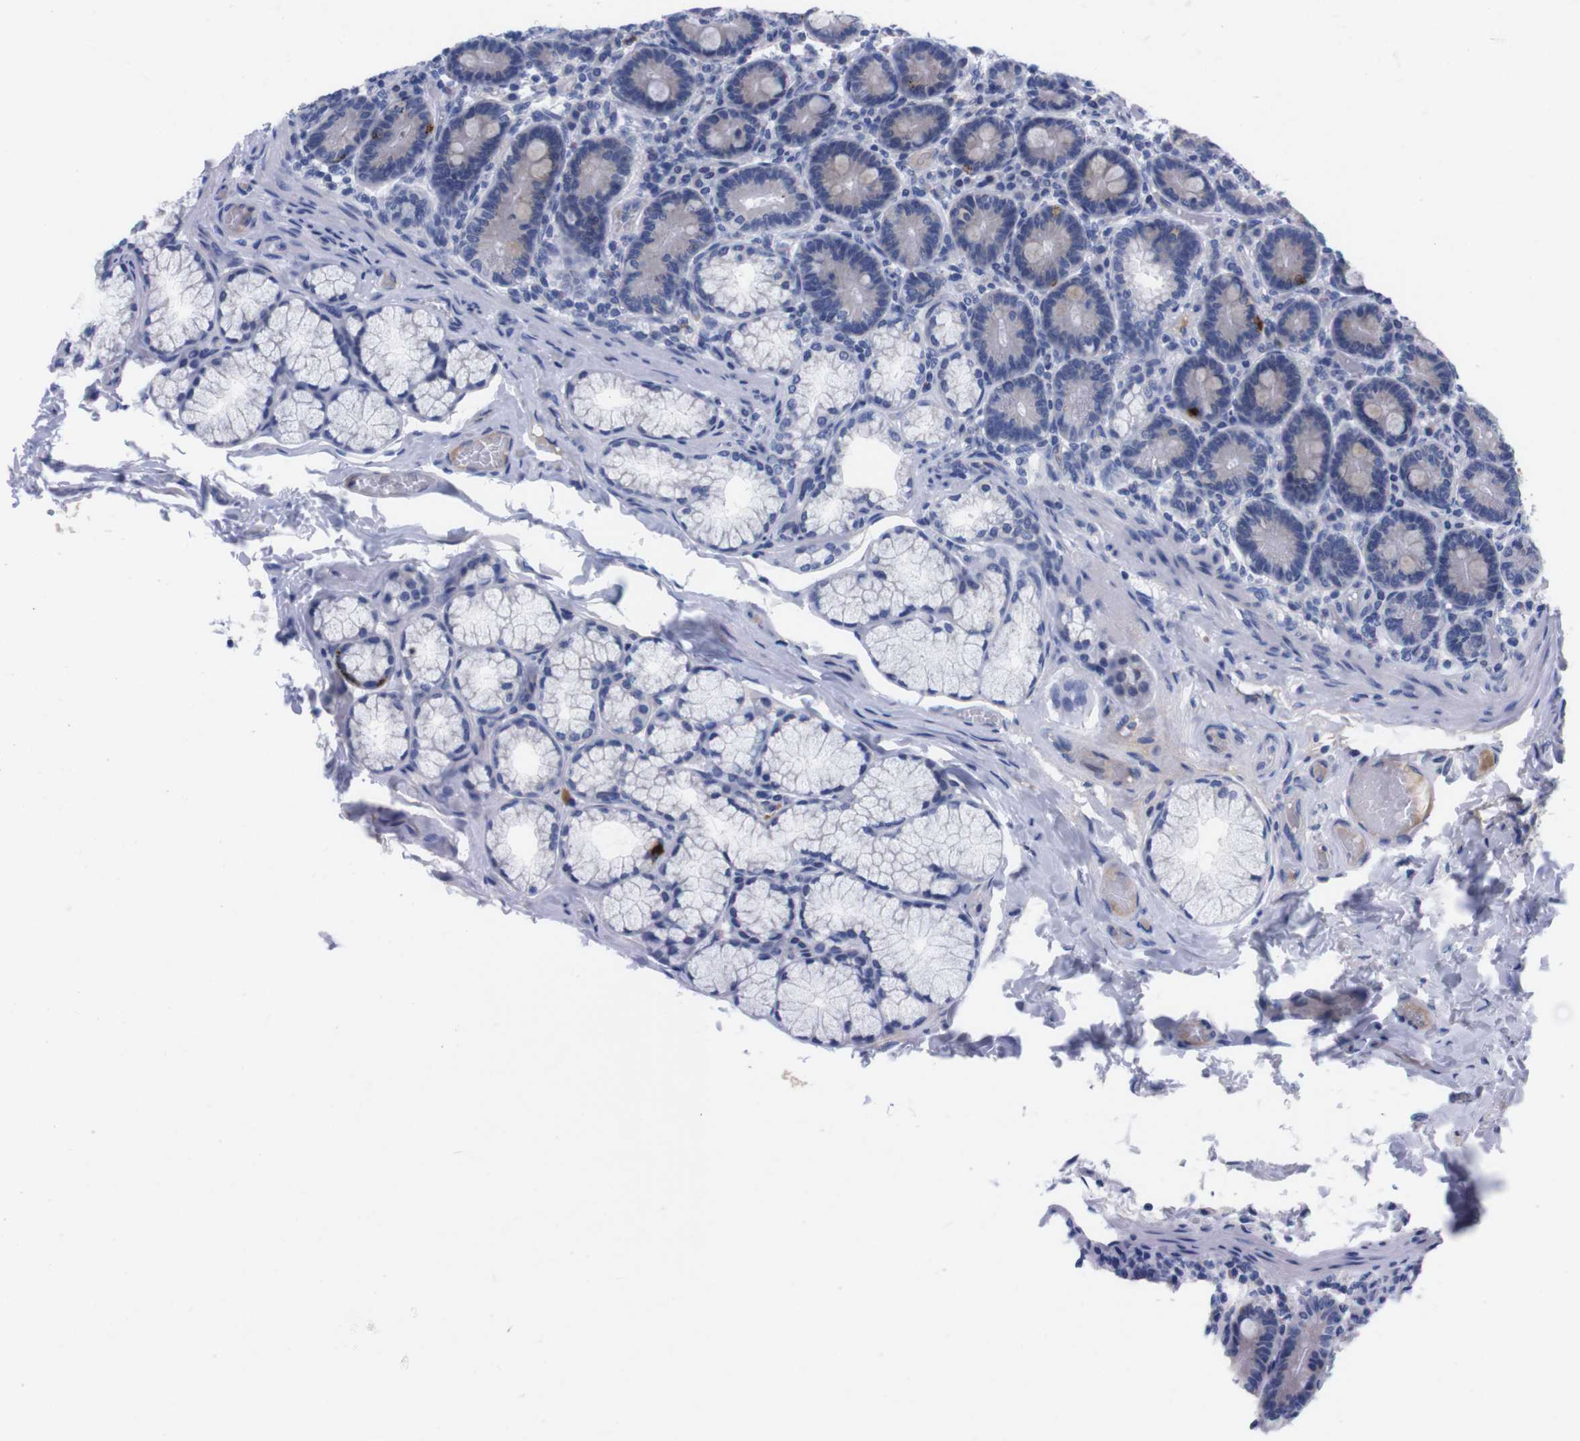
{"staining": {"intensity": "negative", "quantity": "none", "location": "none"}, "tissue": "duodenum", "cell_type": "Glandular cells", "image_type": "normal", "snomed": [{"axis": "morphology", "description": "Normal tissue, NOS"}, {"axis": "topography", "description": "Duodenum"}], "caption": "Immunohistochemistry (IHC) of benign duodenum displays no staining in glandular cells. (Stains: DAB (3,3'-diaminobenzidine) immunohistochemistry (IHC) with hematoxylin counter stain, Microscopy: brightfield microscopy at high magnification).", "gene": "FAM210A", "patient": {"sex": "male", "age": 54}}